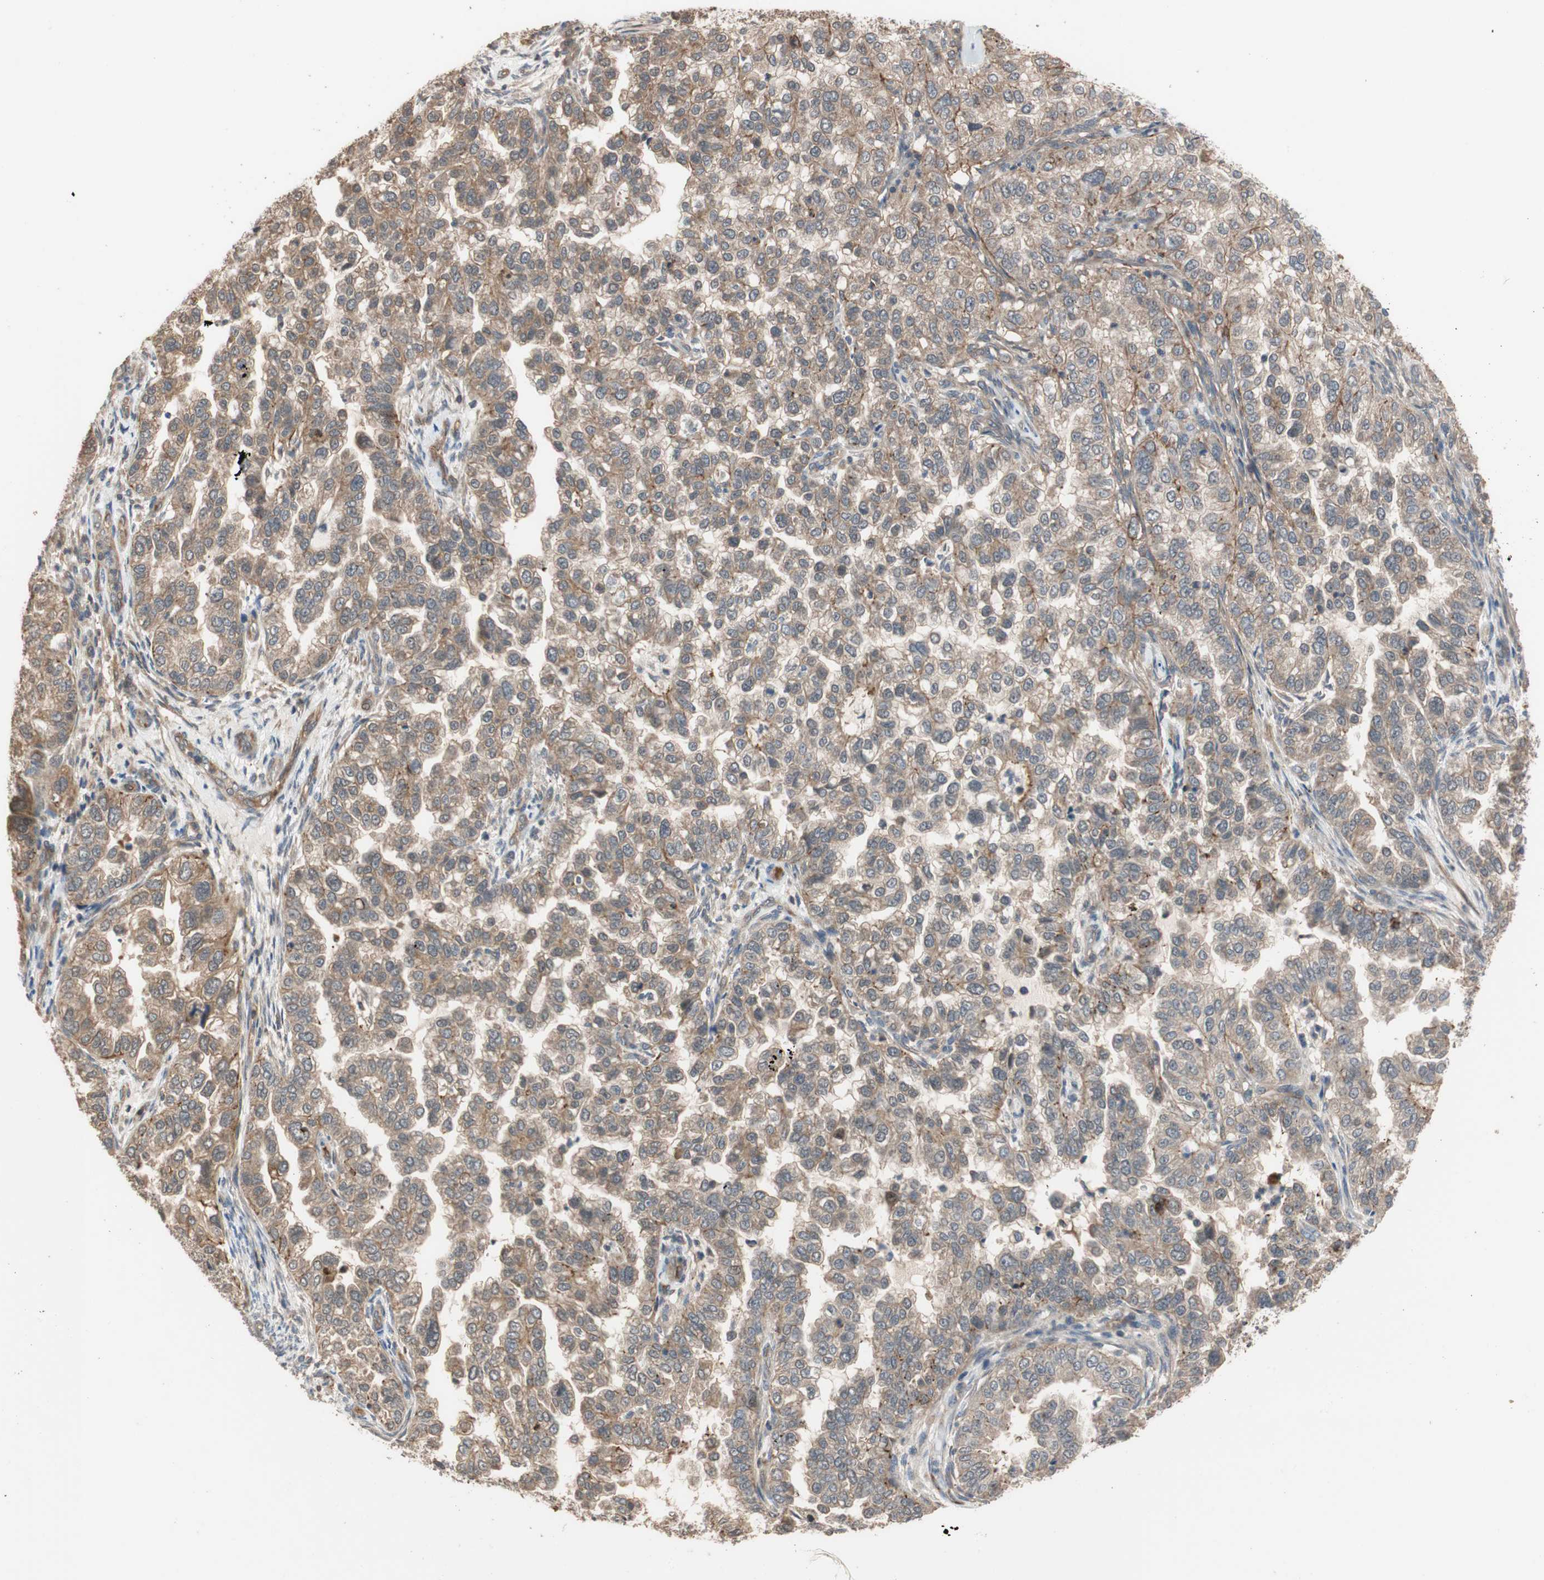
{"staining": {"intensity": "weak", "quantity": ">75%", "location": "cytoplasmic/membranous"}, "tissue": "endometrial cancer", "cell_type": "Tumor cells", "image_type": "cancer", "snomed": [{"axis": "morphology", "description": "Adenocarcinoma, NOS"}, {"axis": "topography", "description": "Endometrium"}], "caption": "Human adenocarcinoma (endometrial) stained with a brown dye demonstrates weak cytoplasmic/membranous positive staining in approximately >75% of tumor cells.", "gene": "MAP4K2", "patient": {"sex": "female", "age": 85}}